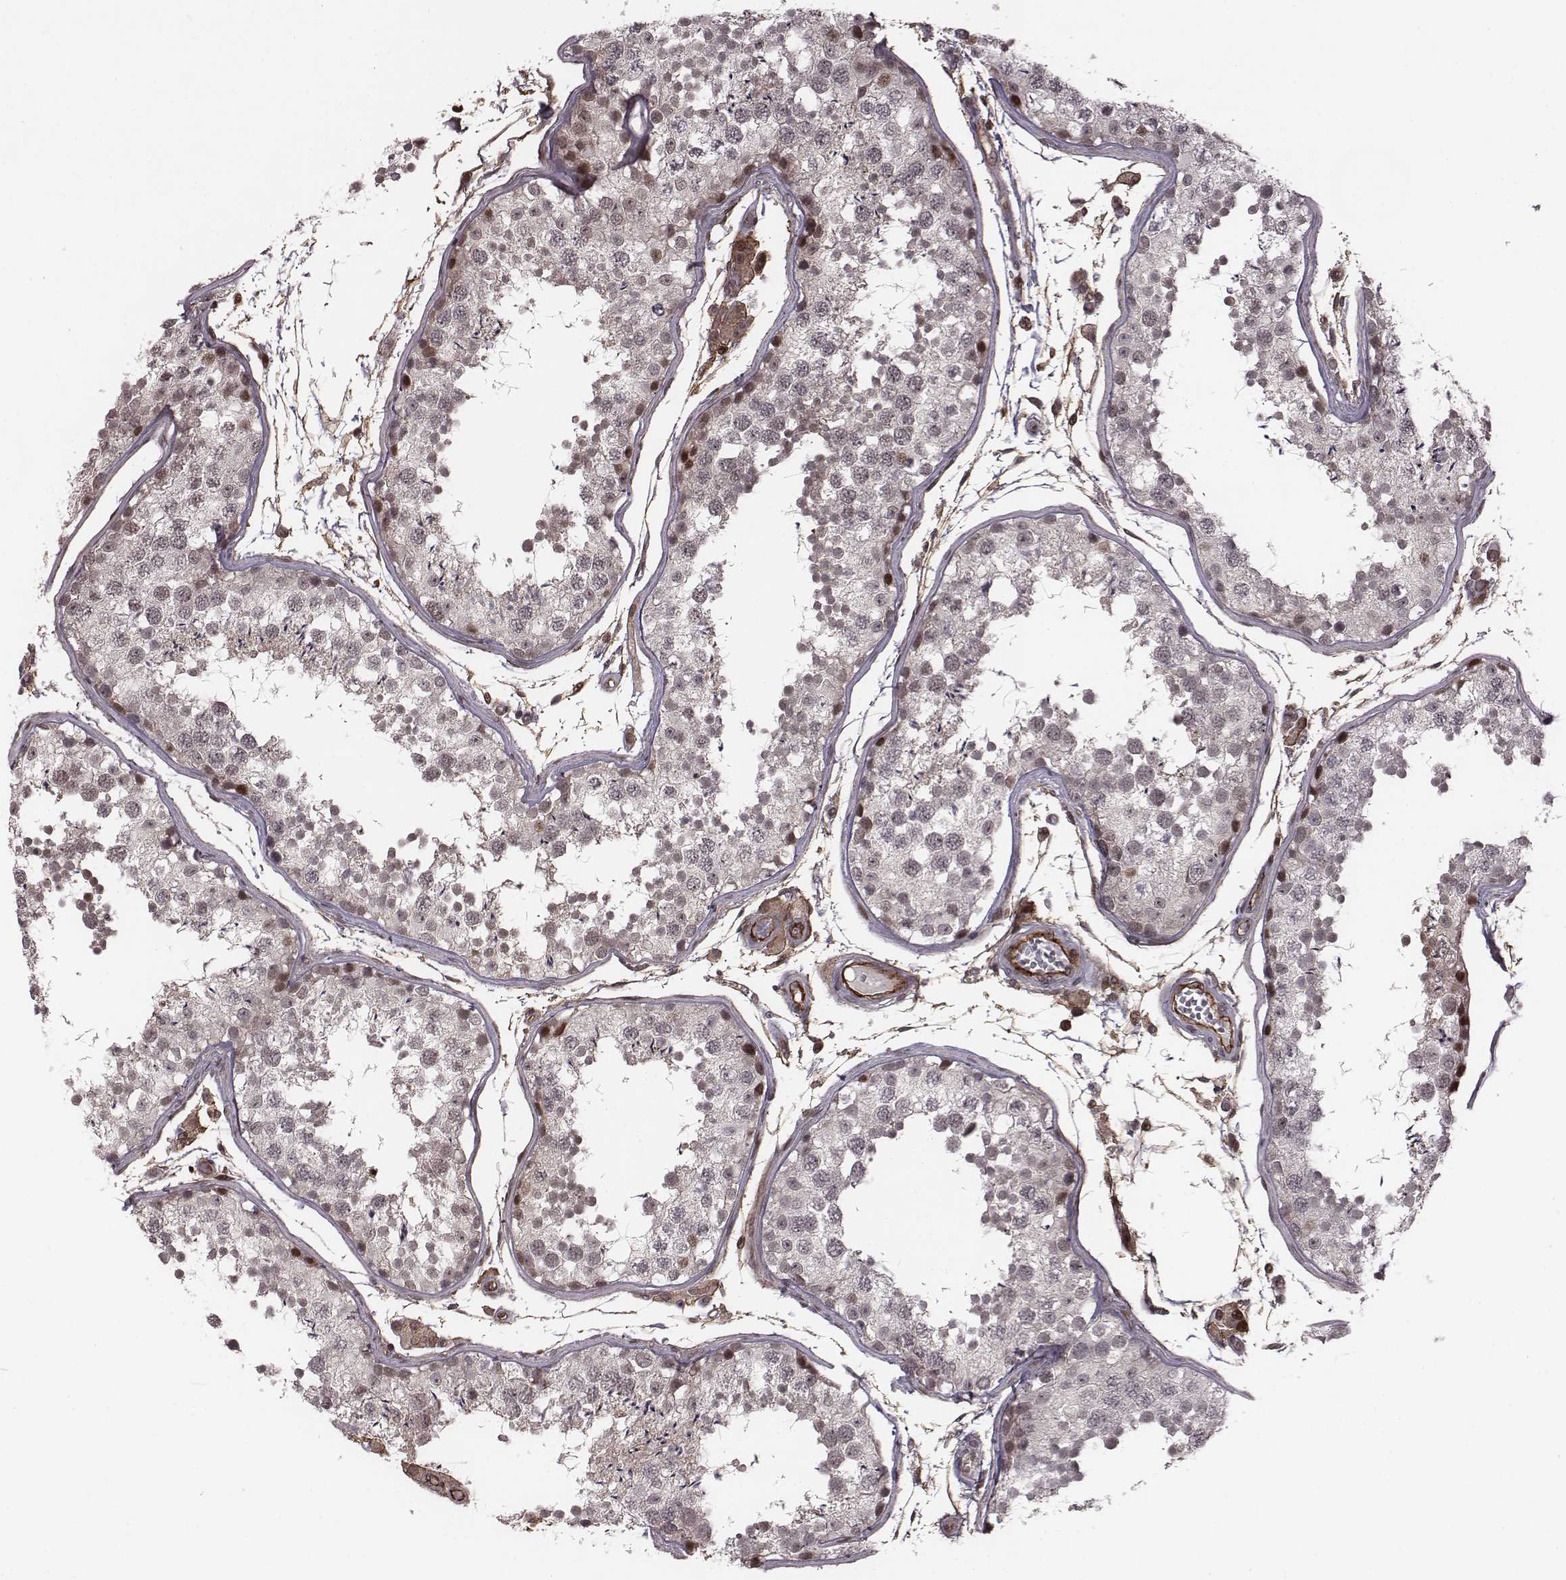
{"staining": {"intensity": "strong", "quantity": "<25%", "location": "nuclear"}, "tissue": "testis", "cell_type": "Cells in seminiferous ducts", "image_type": "normal", "snomed": [{"axis": "morphology", "description": "Normal tissue, NOS"}, {"axis": "topography", "description": "Testis"}], "caption": "Strong nuclear expression is identified in approximately <25% of cells in seminiferous ducts in normal testis. The protein is shown in brown color, while the nuclei are stained blue.", "gene": "RPL3", "patient": {"sex": "male", "age": 29}}